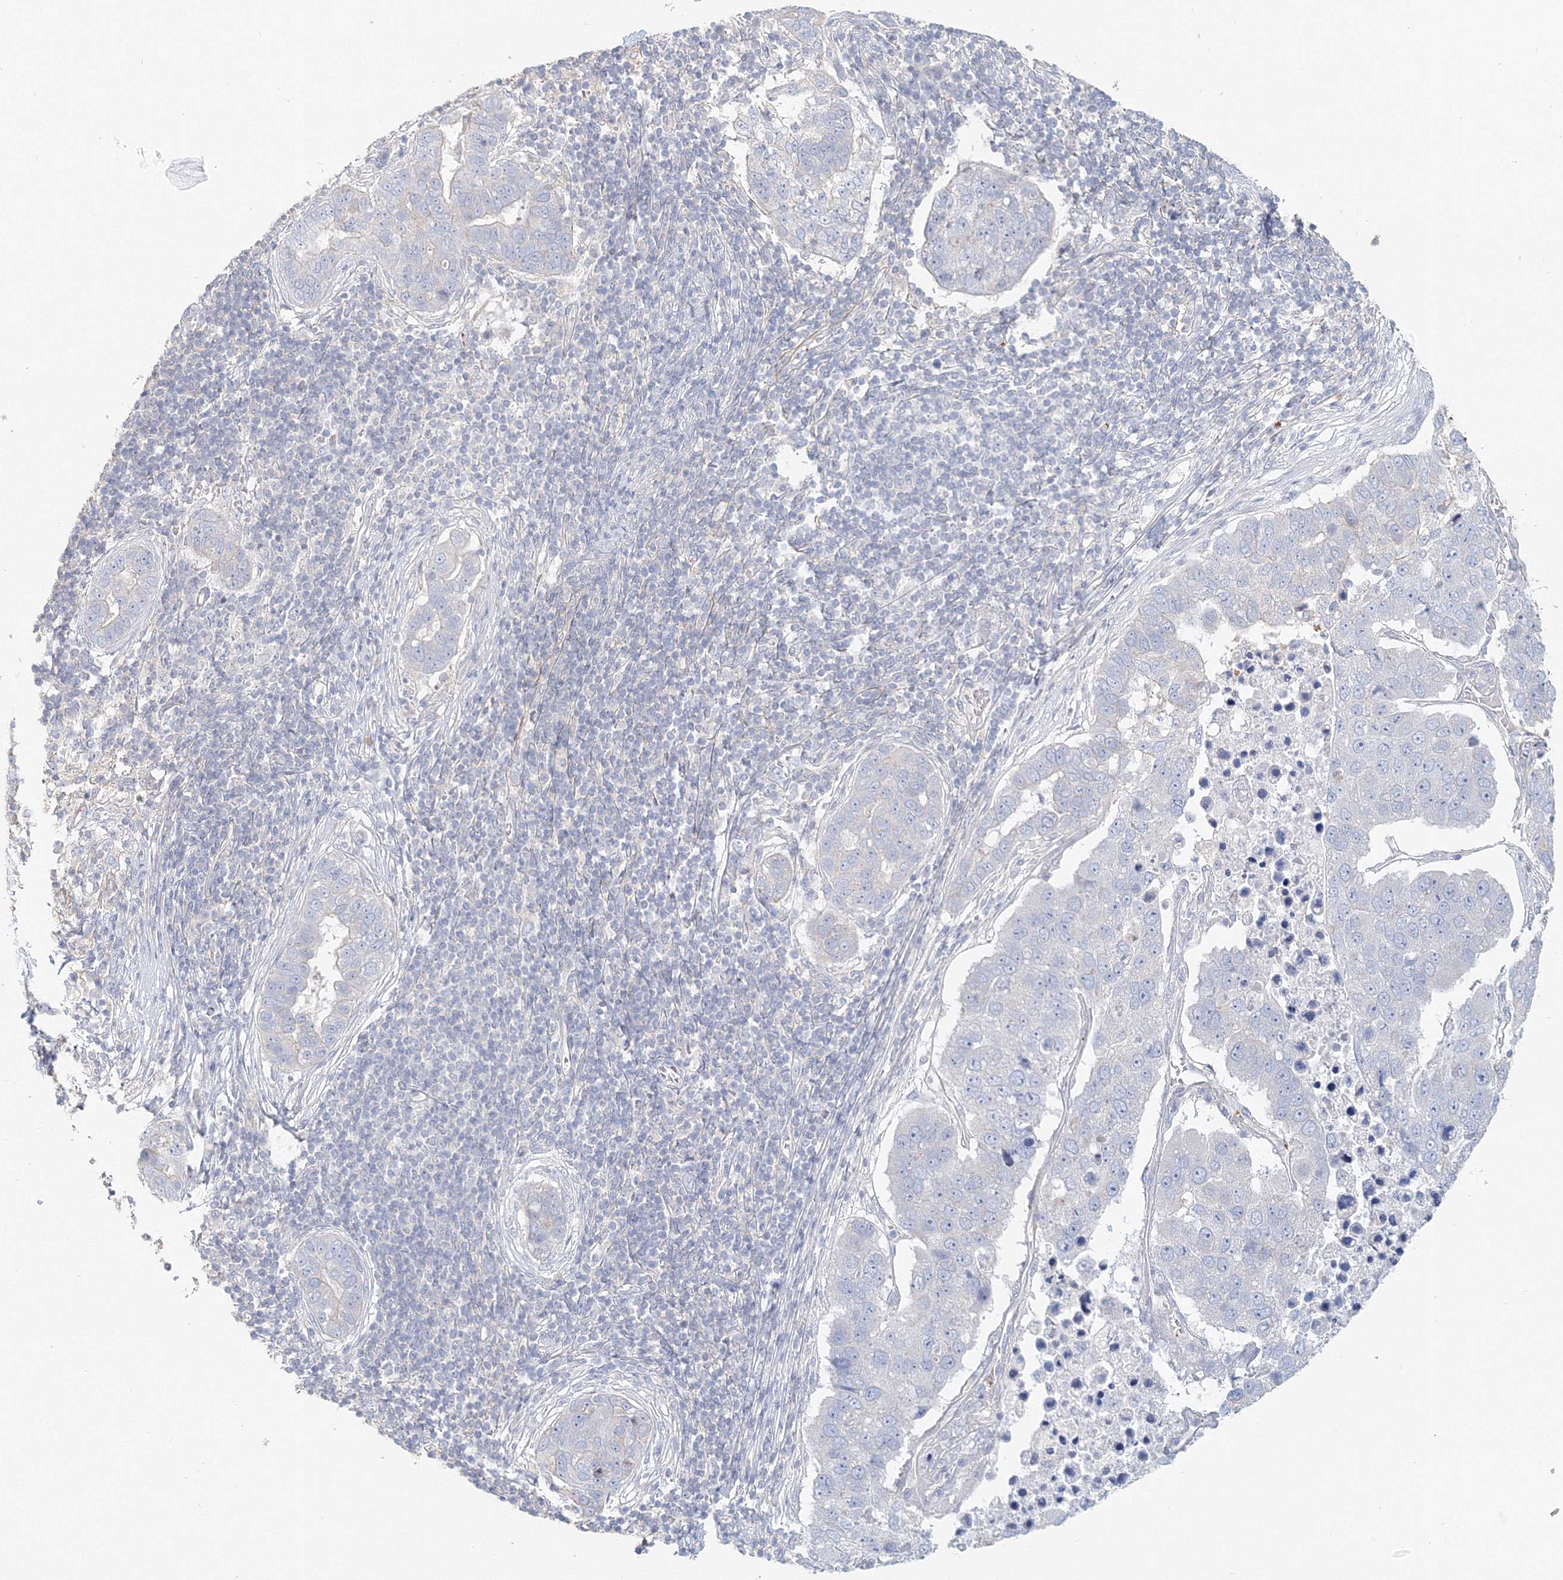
{"staining": {"intensity": "negative", "quantity": "none", "location": "none"}, "tissue": "pancreatic cancer", "cell_type": "Tumor cells", "image_type": "cancer", "snomed": [{"axis": "morphology", "description": "Adenocarcinoma, NOS"}, {"axis": "topography", "description": "Pancreas"}], "caption": "Immunohistochemistry histopathology image of neoplastic tissue: human pancreatic adenocarcinoma stained with DAB displays no significant protein staining in tumor cells.", "gene": "MMRN1", "patient": {"sex": "female", "age": 61}}